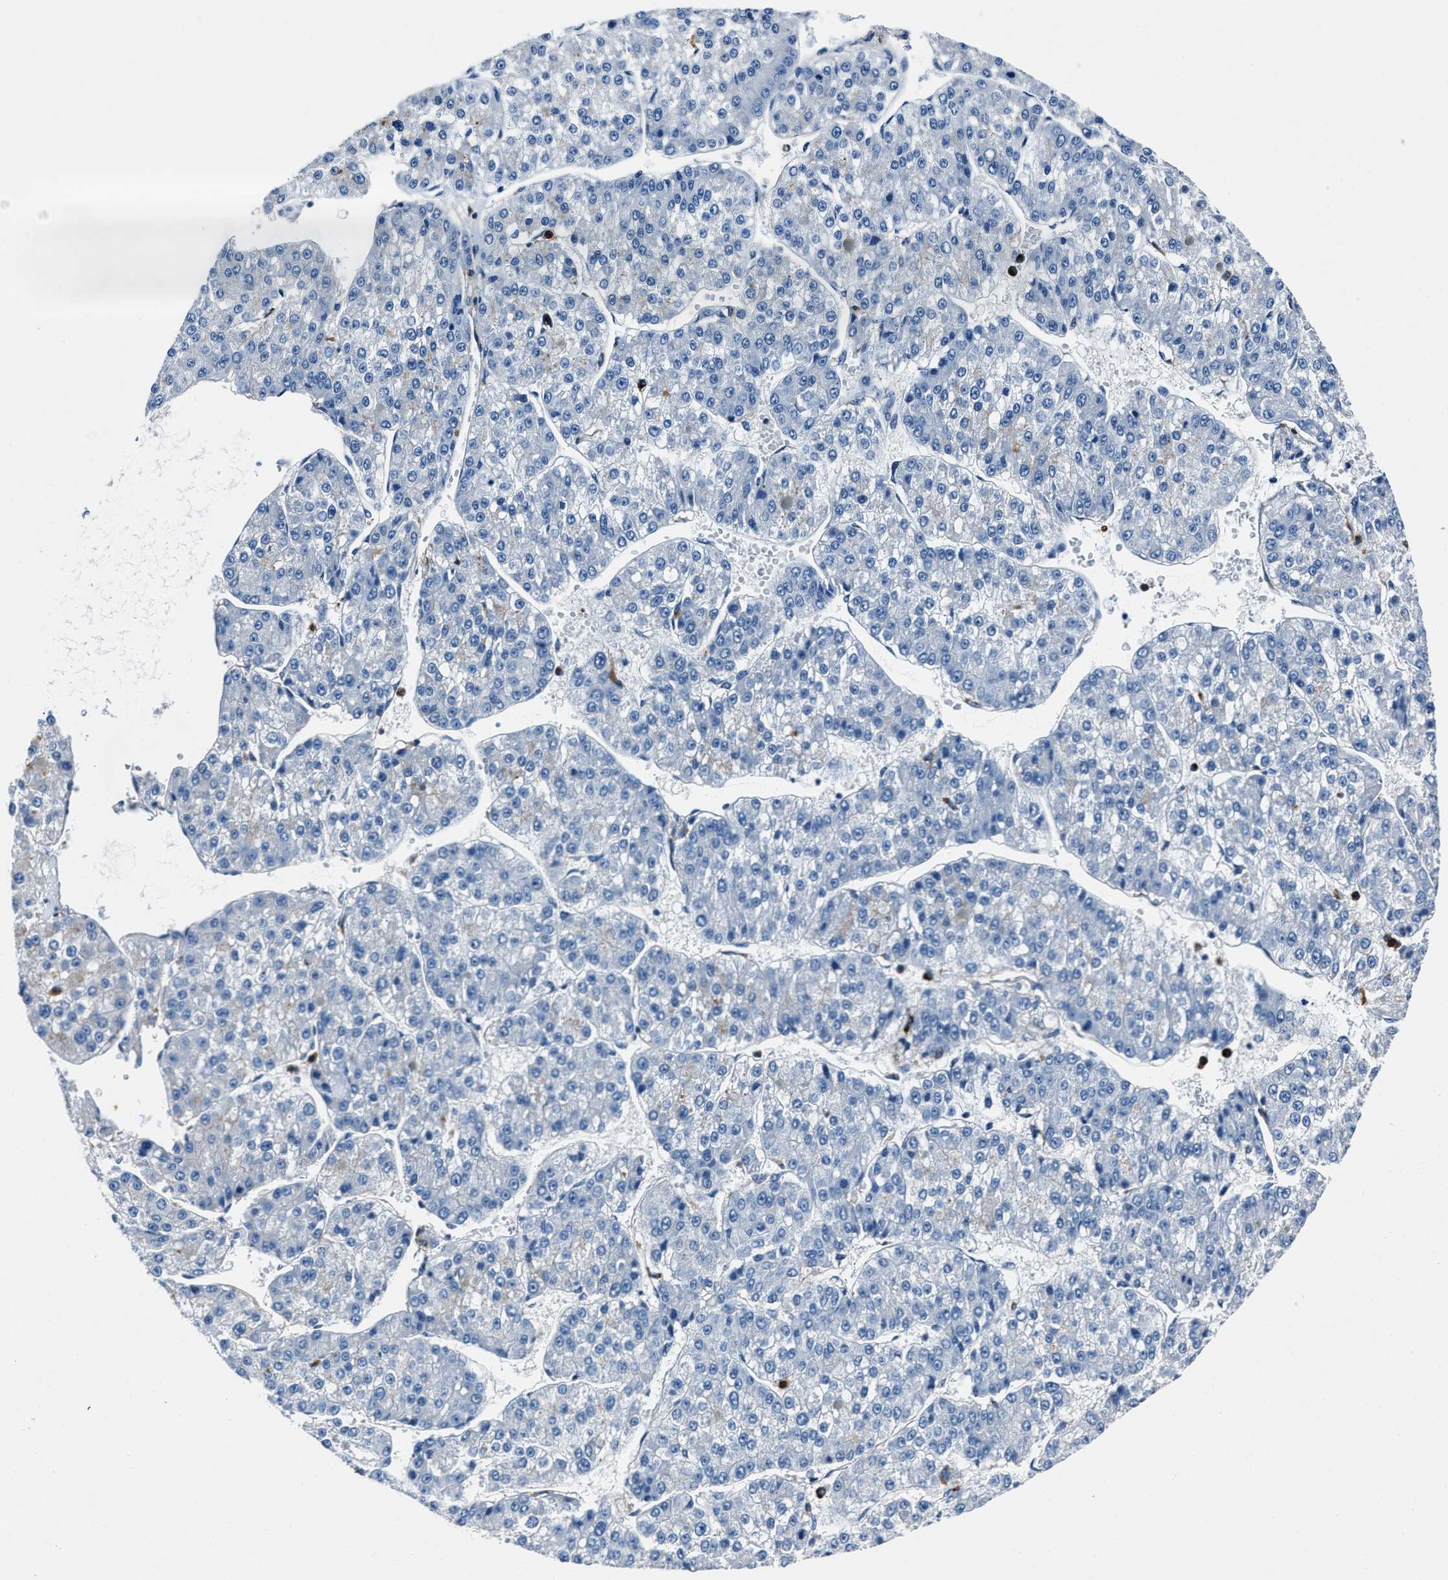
{"staining": {"intensity": "negative", "quantity": "none", "location": "none"}, "tissue": "liver cancer", "cell_type": "Tumor cells", "image_type": "cancer", "snomed": [{"axis": "morphology", "description": "Carcinoma, Hepatocellular, NOS"}, {"axis": "topography", "description": "Liver"}], "caption": "An immunohistochemistry micrograph of liver hepatocellular carcinoma is shown. There is no staining in tumor cells of liver hepatocellular carcinoma.", "gene": "FGL2", "patient": {"sex": "female", "age": 73}}